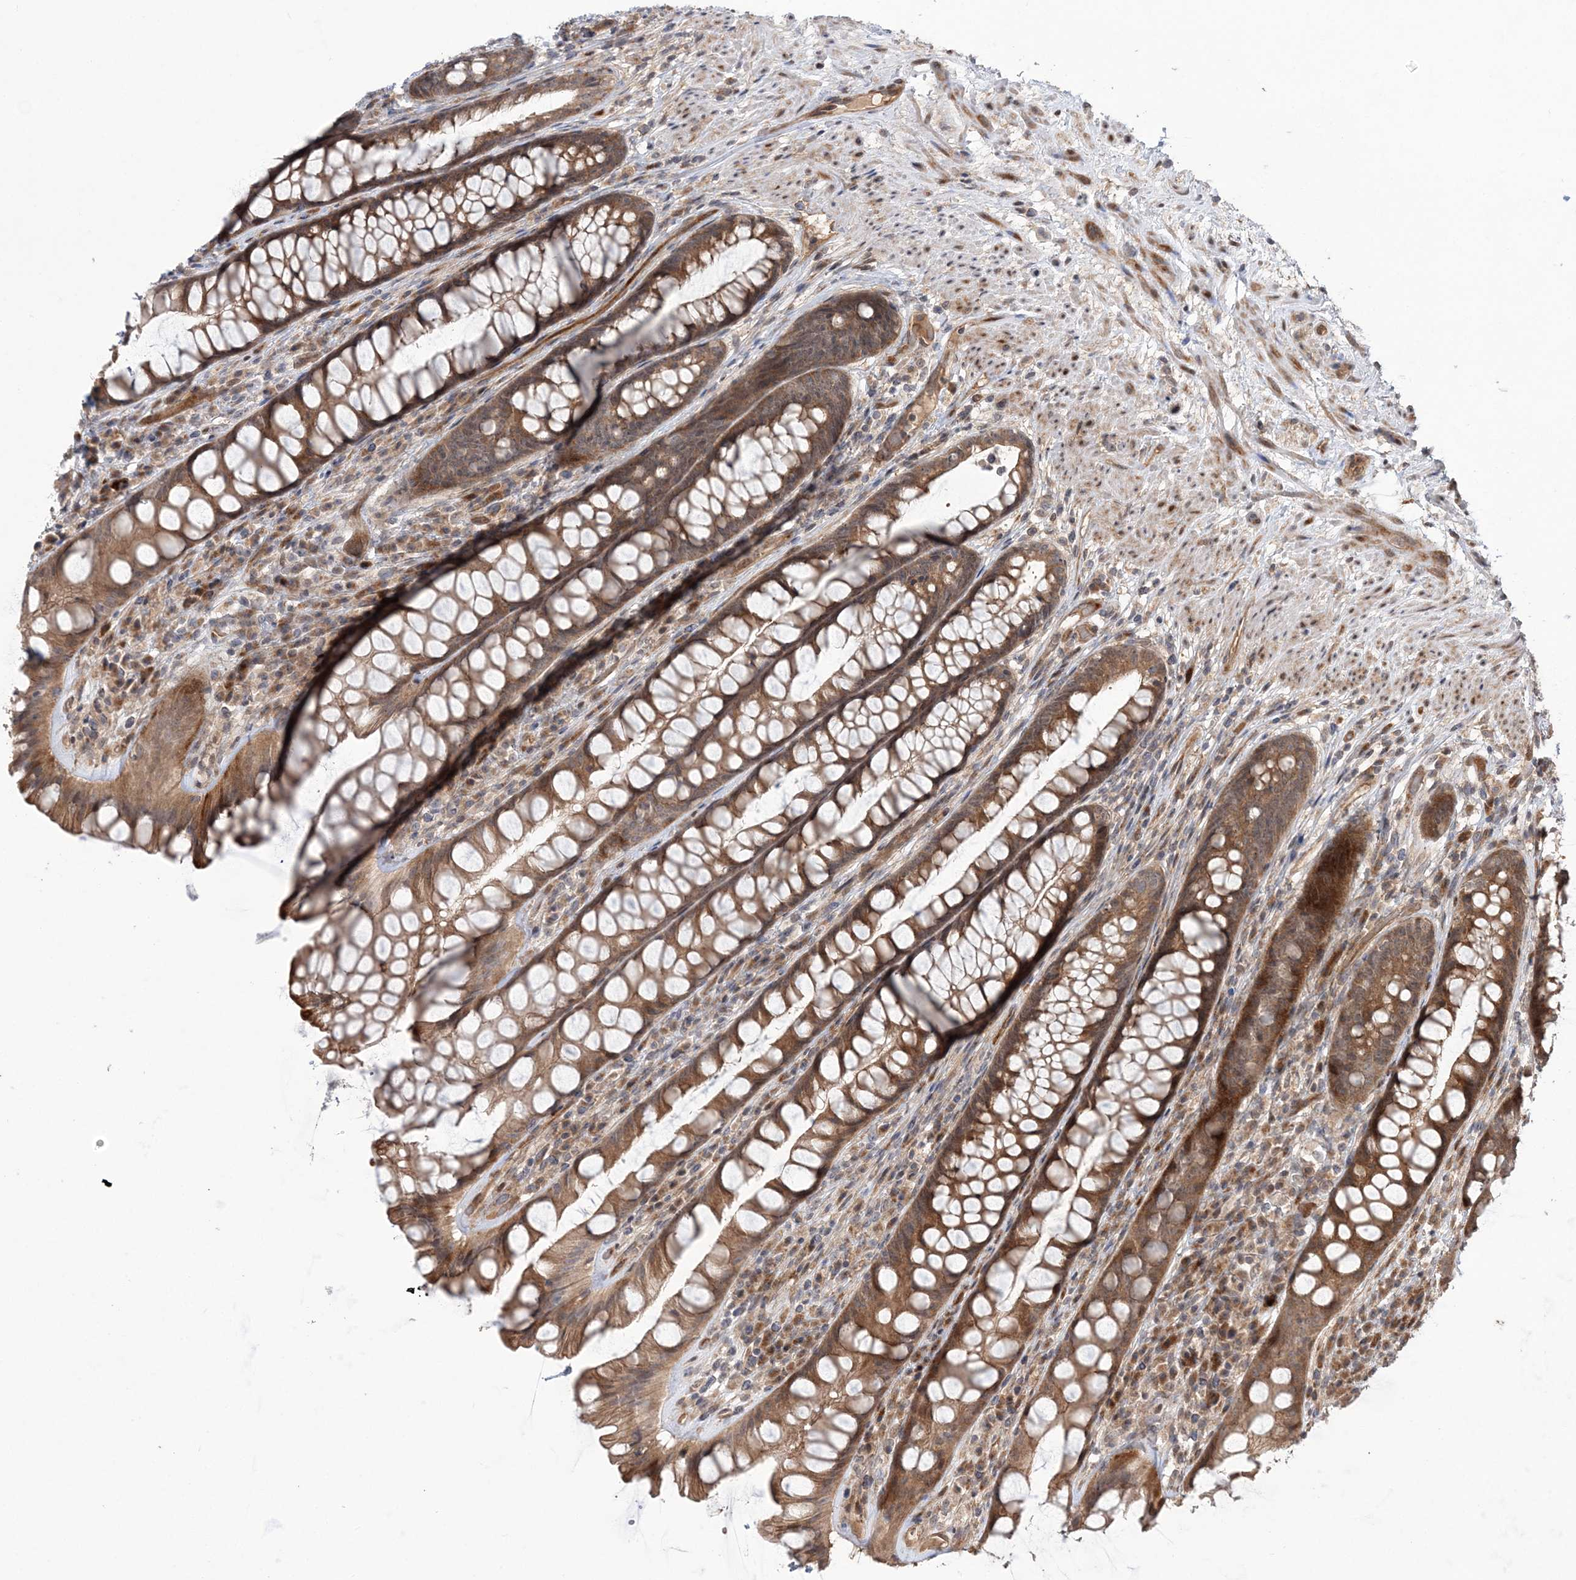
{"staining": {"intensity": "moderate", "quantity": ">75%", "location": "cytoplasmic/membranous"}, "tissue": "rectum", "cell_type": "Glandular cells", "image_type": "normal", "snomed": [{"axis": "morphology", "description": "Normal tissue, NOS"}, {"axis": "topography", "description": "Rectum"}], "caption": "IHC staining of normal rectum, which reveals medium levels of moderate cytoplasmic/membranous positivity in about >75% of glandular cells indicating moderate cytoplasmic/membranous protein expression. The staining was performed using DAB (brown) for protein detection and nuclei were counterstained in hematoxylin (blue).", "gene": "UBTD2", "patient": {"sex": "male", "age": 74}}